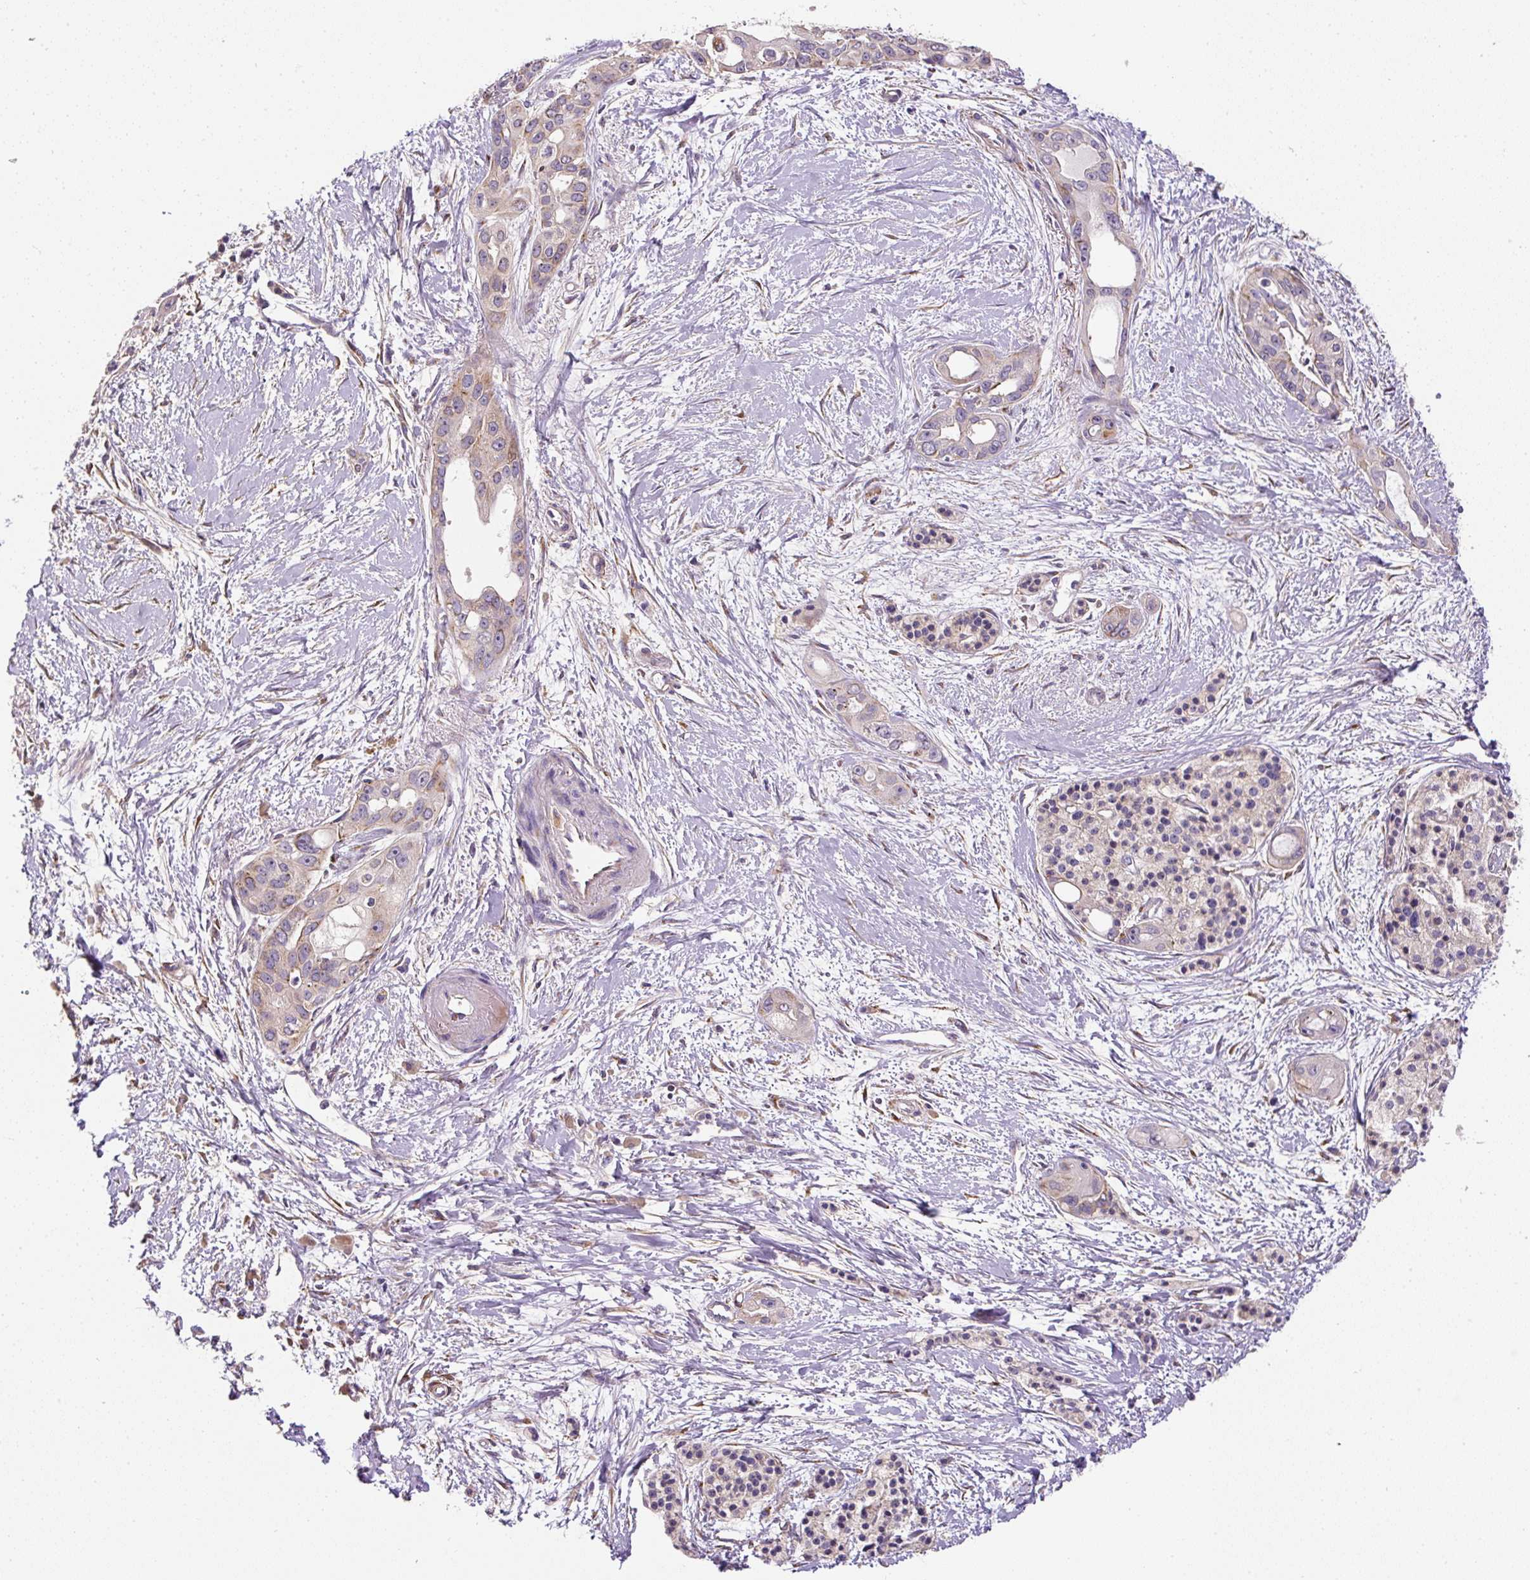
{"staining": {"intensity": "negative", "quantity": "none", "location": "none"}, "tissue": "pancreatic cancer", "cell_type": "Tumor cells", "image_type": "cancer", "snomed": [{"axis": "morphology", "description": "Adenocarcinoma, NOS"}, {"axis": "topography", "description": "Pancreas"}], "caption": "Micrograph shows no protein expression in tumor cells of pancreatic cancer tissue.", "gene": "RNF170", "patient": {"sex": "female", "age": 50}}